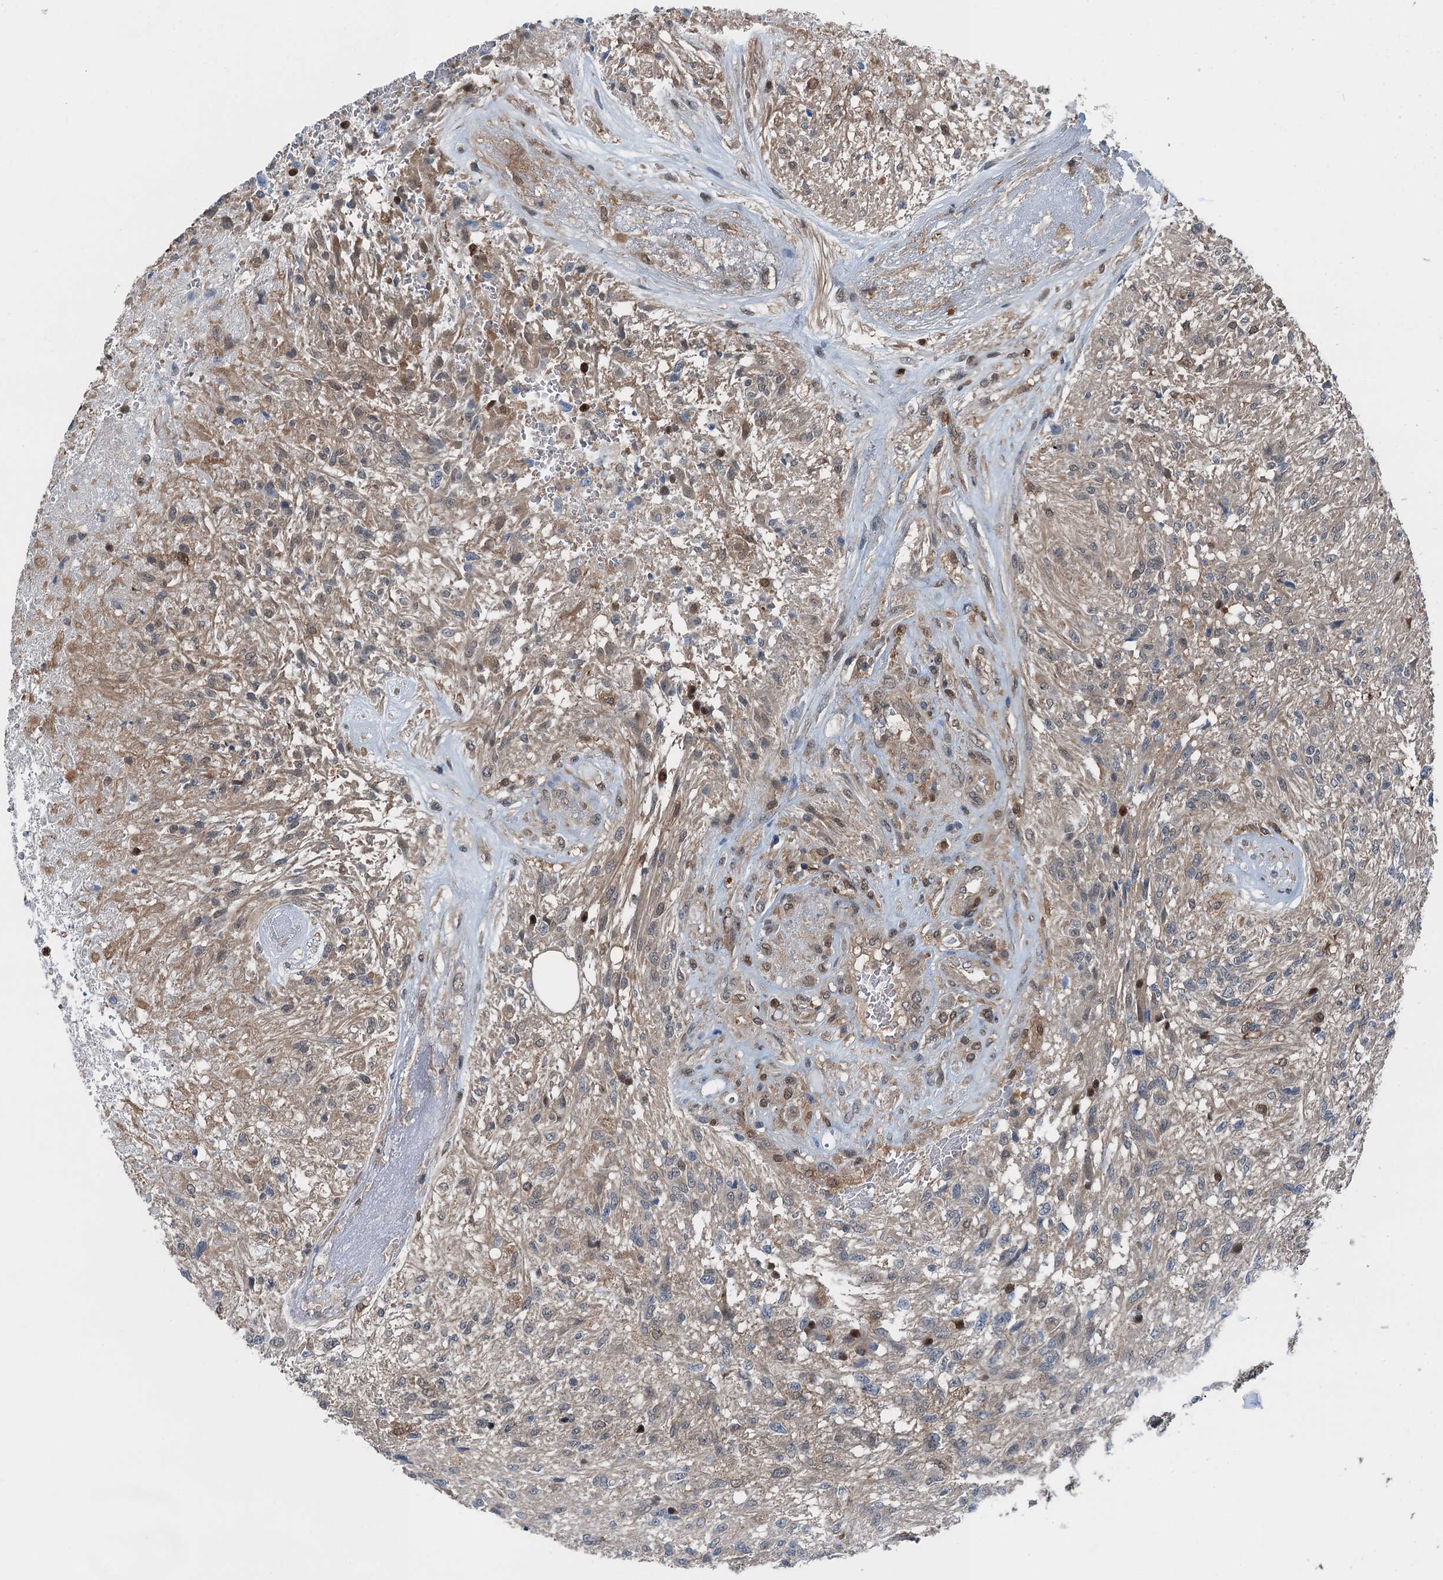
{"staining": {"intensity": "negative", "quantity": "none", "location": "none"}, "tissue": "glioma", "cell_type": "Tumor cells", "image_type": "cancer", "snomed": [{"axis": "morphology", "description": "Glioma, malignant, High grade"}, {"axis": "topography", "description": "Brain"}], "caption": "A high-resolution micrograph shows immunohistochemistry (IHC) staining of glioma, which displays no significant staining in tumor cells.", "gene": "RNH1", "patient": {"sex": "male", "age": 56}}